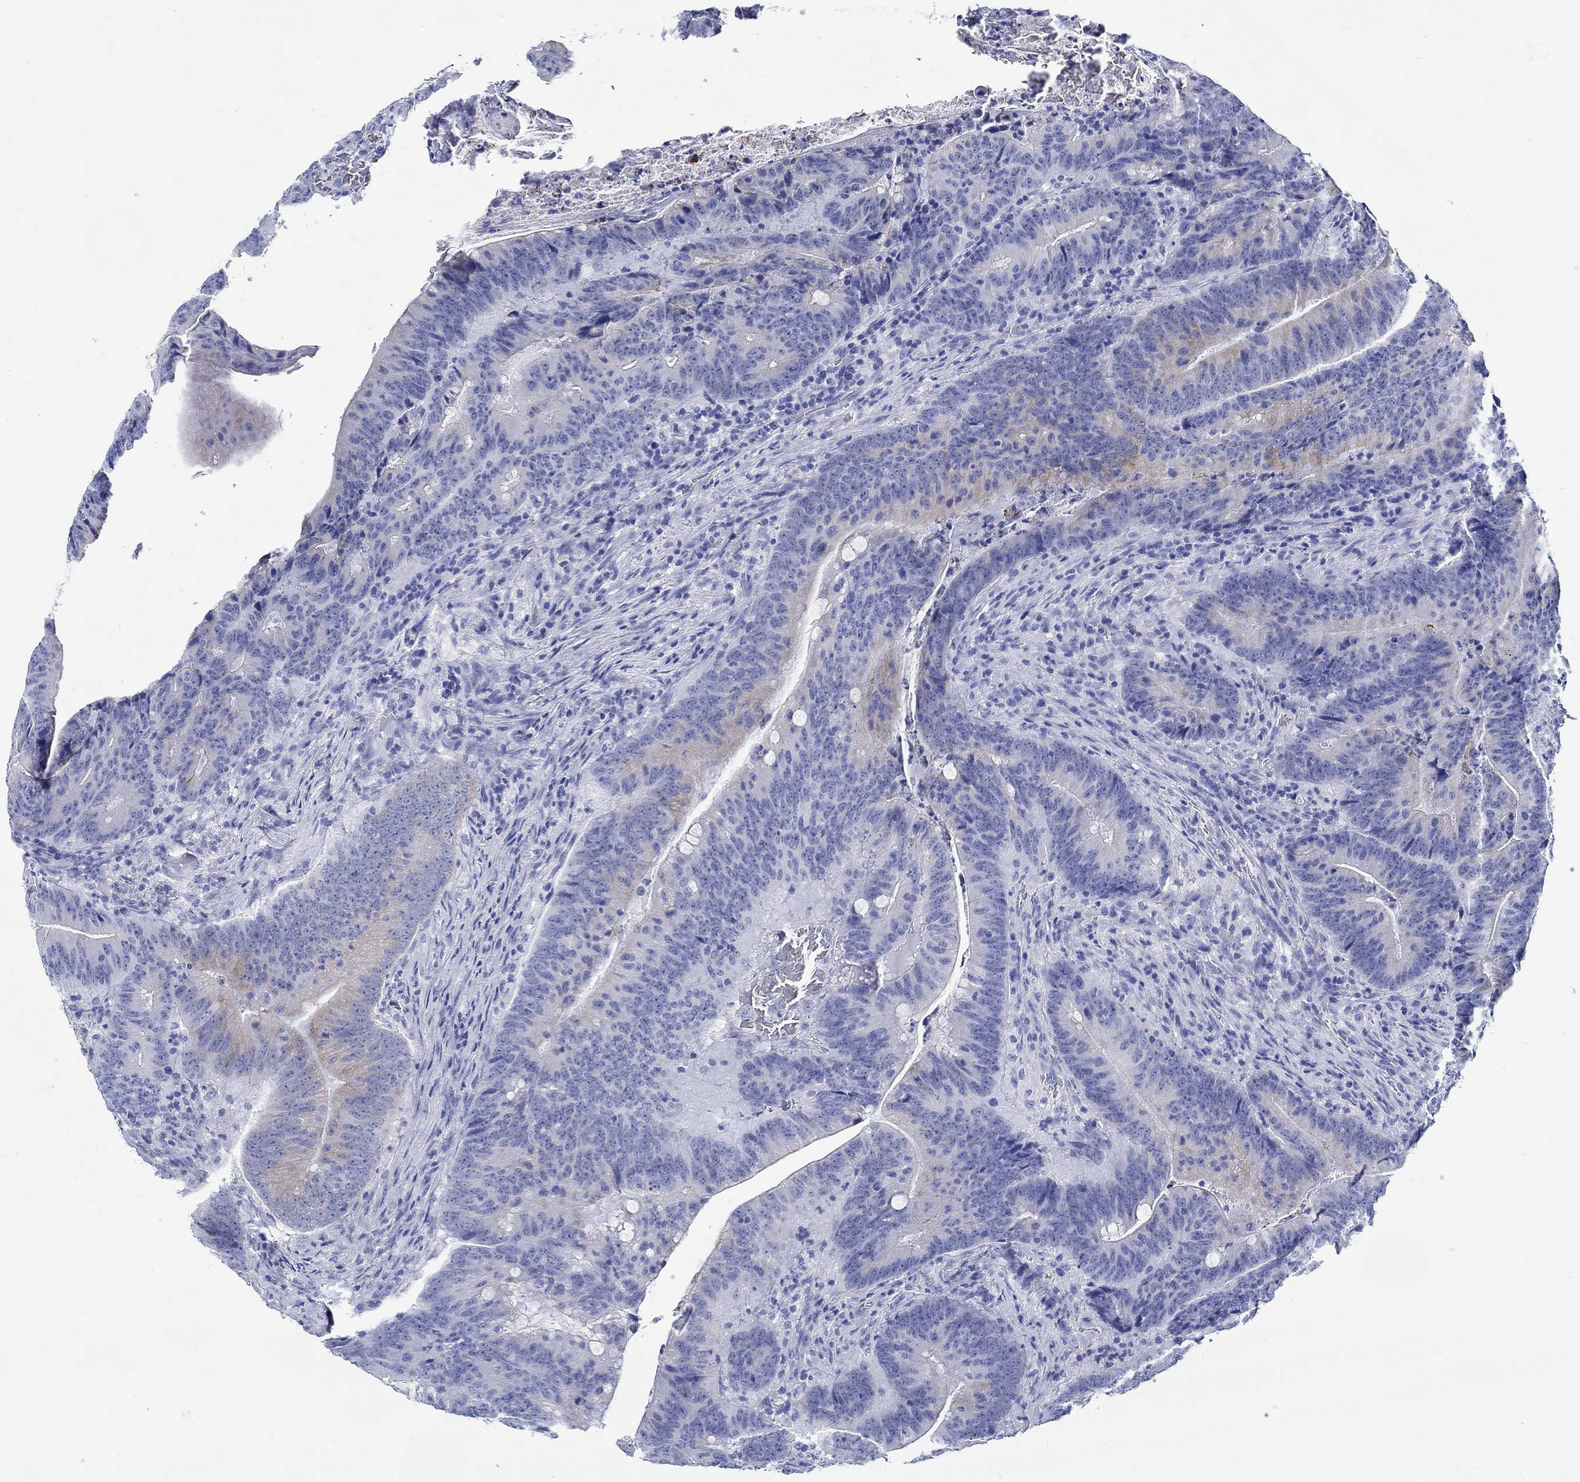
{"staining": {"intensity": "negative", "quantity": "none", "location": "none"}, "tissue": "colorectal cancer", "cell_type": "Tumor cells", "image_type": "cancer", "snomed": [{"axis": "morphology", "description": "Adenocarcinoma, NOS"}, {"axis": "topography", "description": "Colon"}], "caption": "Histopathology image shows no significant protein staining in tumor cells of colorectal cancer.", "gene": "RD3L", "patient": {"sex": "female", "age": 87}}